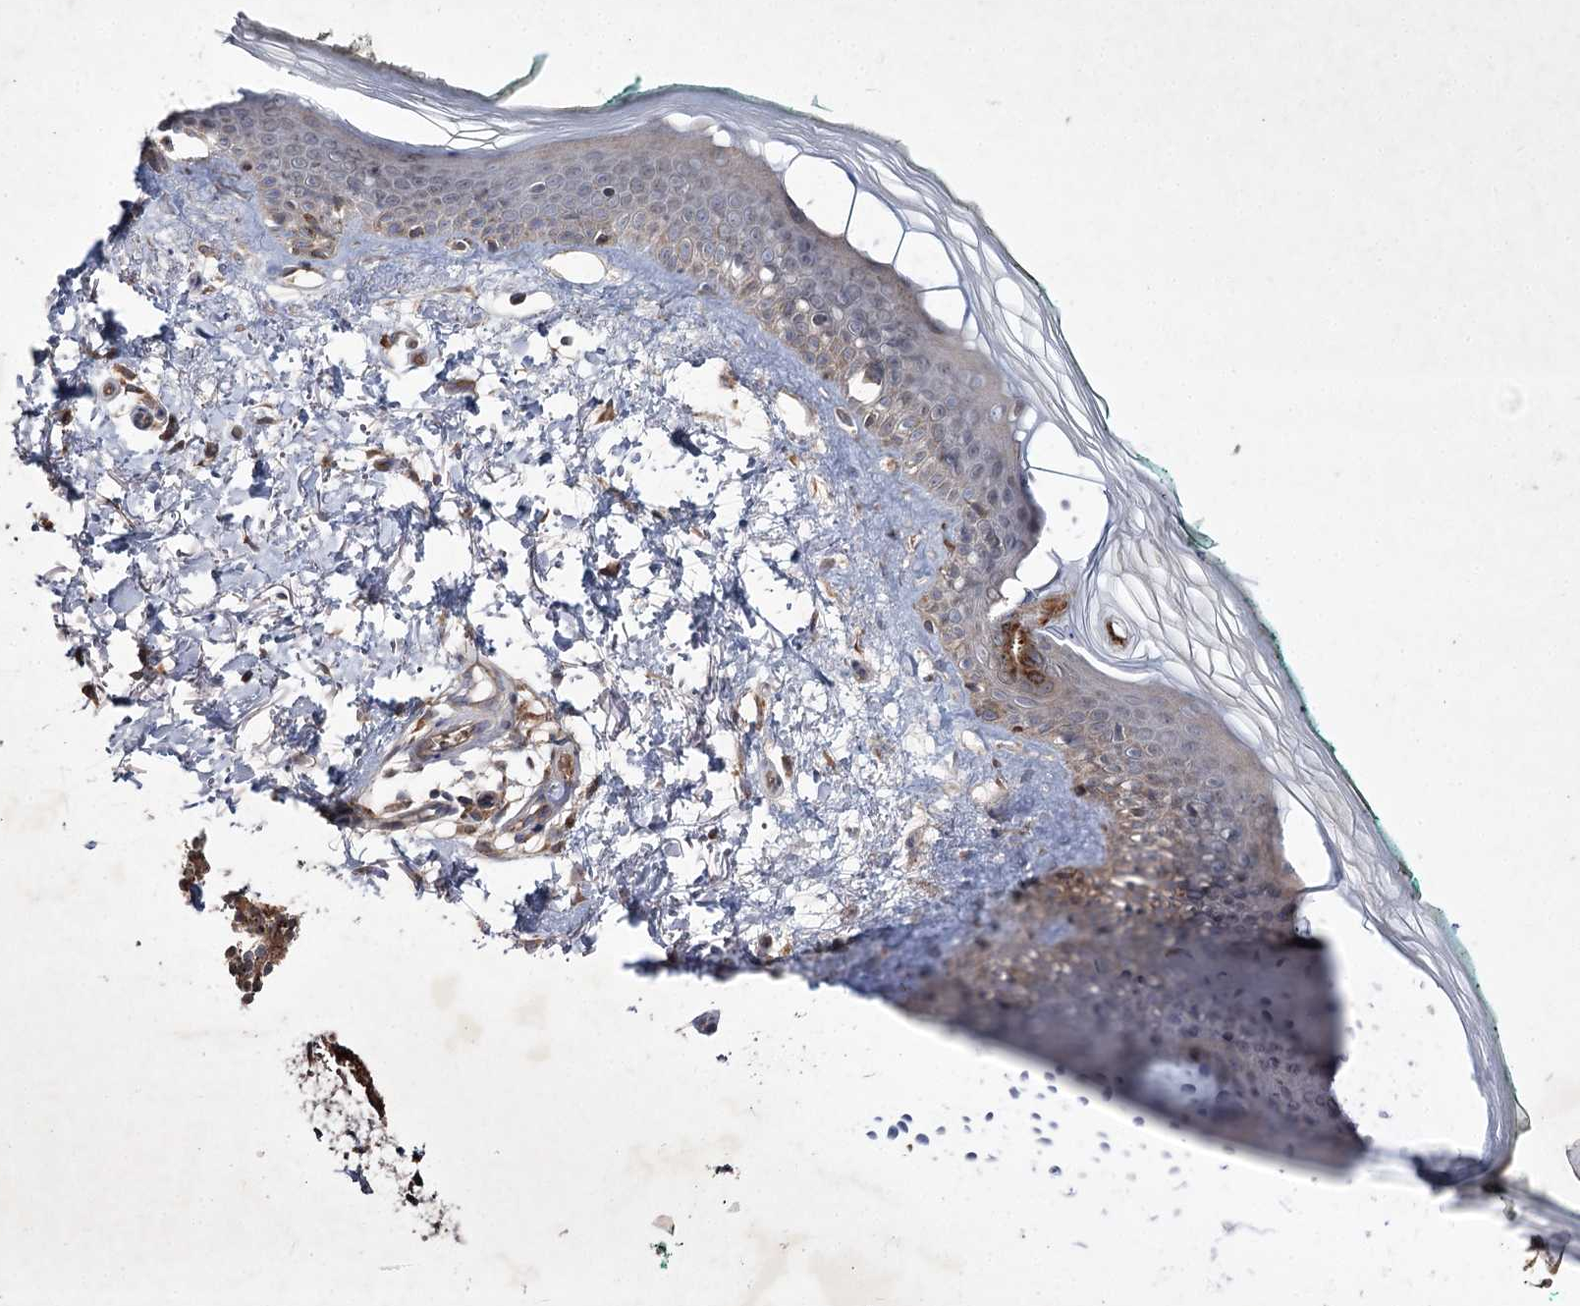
{"staining": {"intensity": "moderate", "quantity": ">75%", "location": "cytoplasmic/membranous"}, "tissue": "skin", "cell_type": "Fibroblasts", "image_type": "normal", "snomed": [{"axis": "morphology", "description": "Normal tissue, NOS"}, {"axis": "topography", "description": "Skin"}], "caption": "Protein expression by immunohistochemistry shows moderate cytoplasmic/membranous positivity in about >75% of fibroblasts in normal skin.", "gene": "ALG9", "patient": {"sex": "male", "age": 62}}